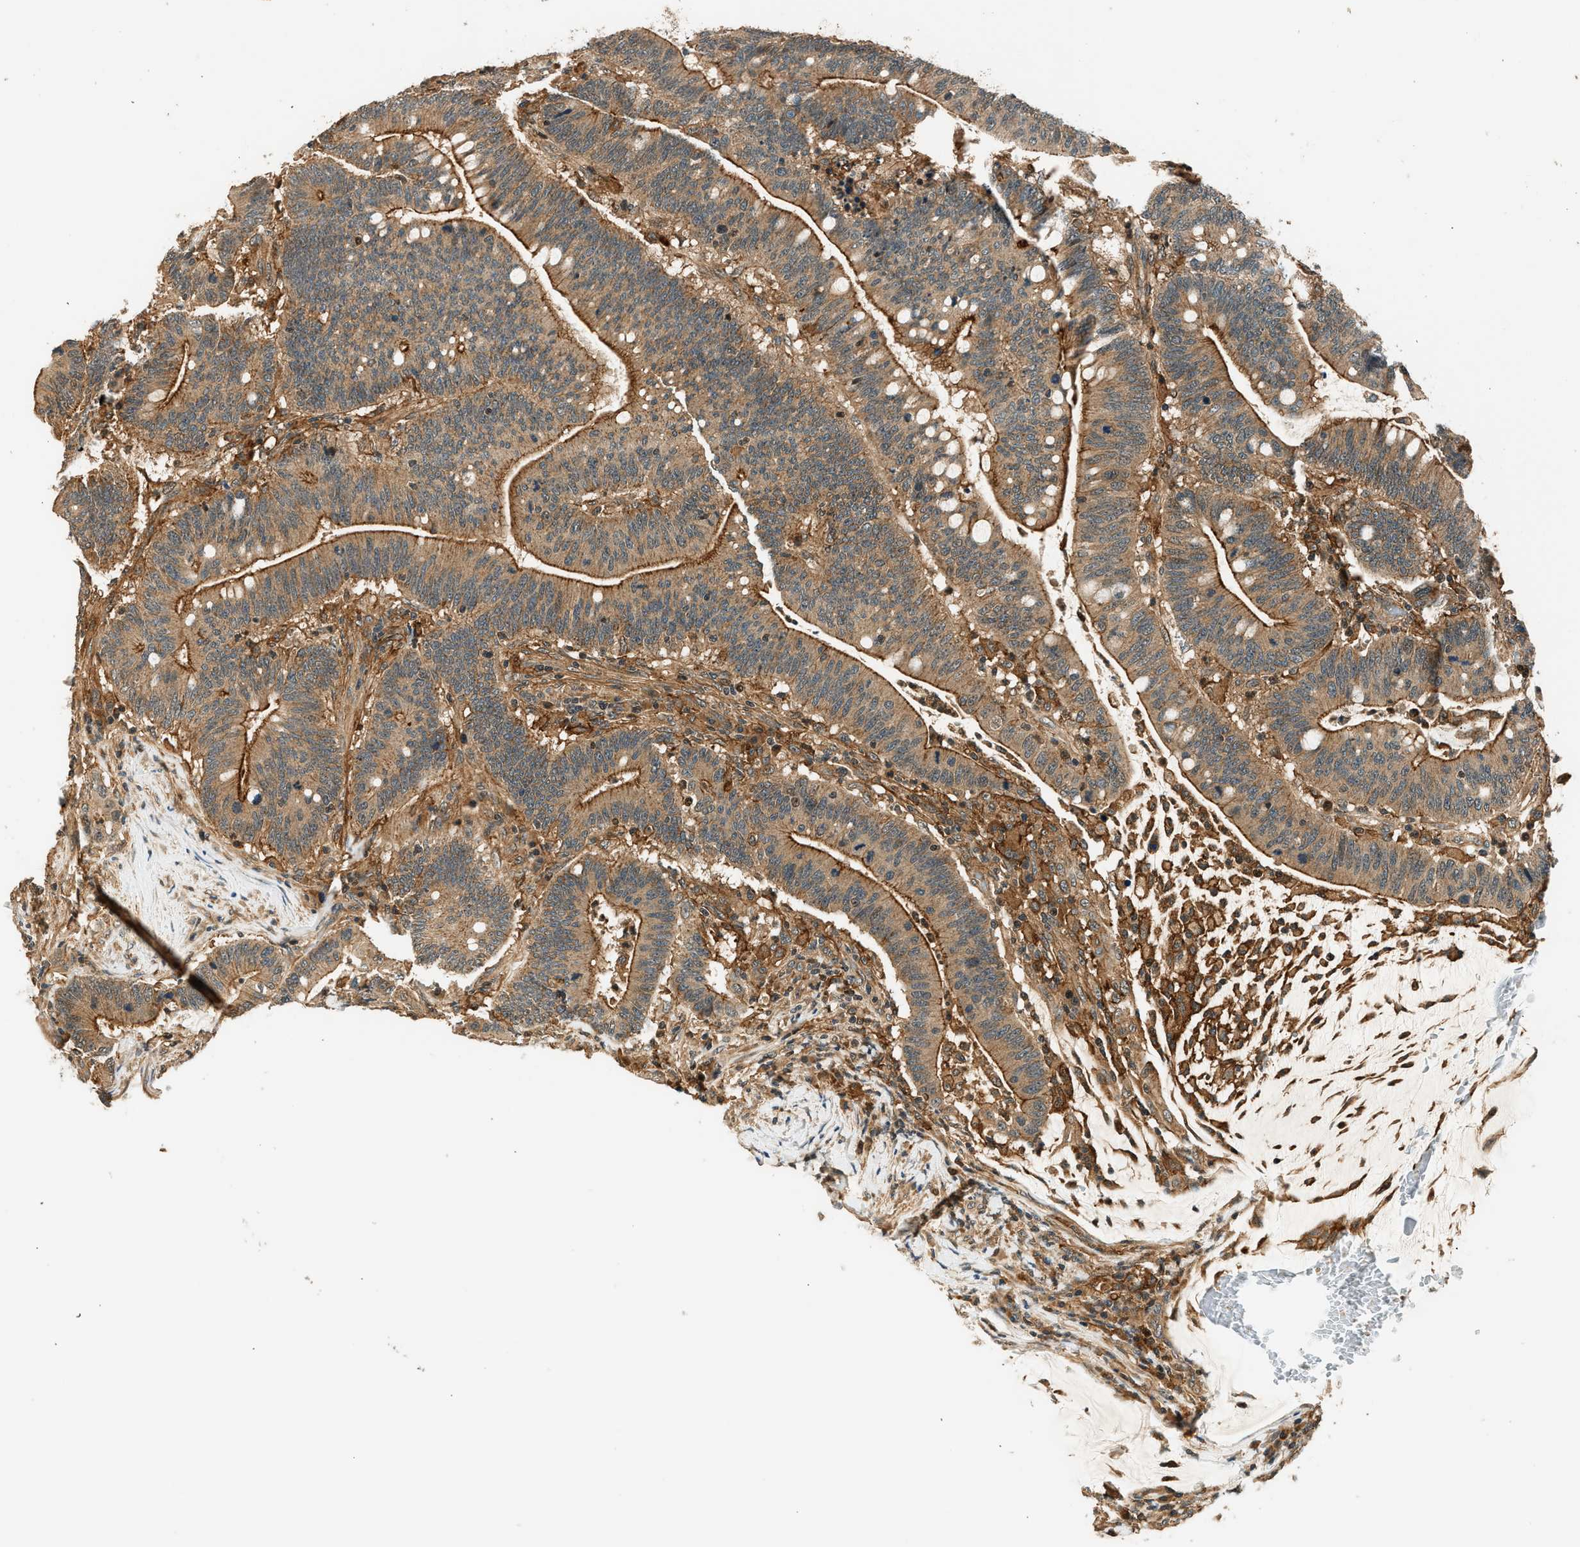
{"staining": {"intensity": "strong", "quantity": "25%-75%", "location": "cytoplasmic/membranous"}, "tissue": "colorectal cancer", "cell_type": "Tumor cells", "image_type": "cancer", "snomed": [{"axis": "morphology", "description": "Normal tissue, NOS"}, {"axis": "morphology", "description": "Adenocarcinoma, NOS"}, {"axis": "topography", "description": "Colon"}], "caption": "Colorectal cancer (adenocarcinoma) was stained to show a protein in brown. There is high levels of strong cytoplasmic/membranous positivity in about 25%-75% of tumor cells. The protein of interest is stained brown, and the nuclei are stained in blue (DAB IHC with brightfield microscopy, high magnification).", "gene": "ARHGEF11", "patient": {"sex": "female", "age": 66}}